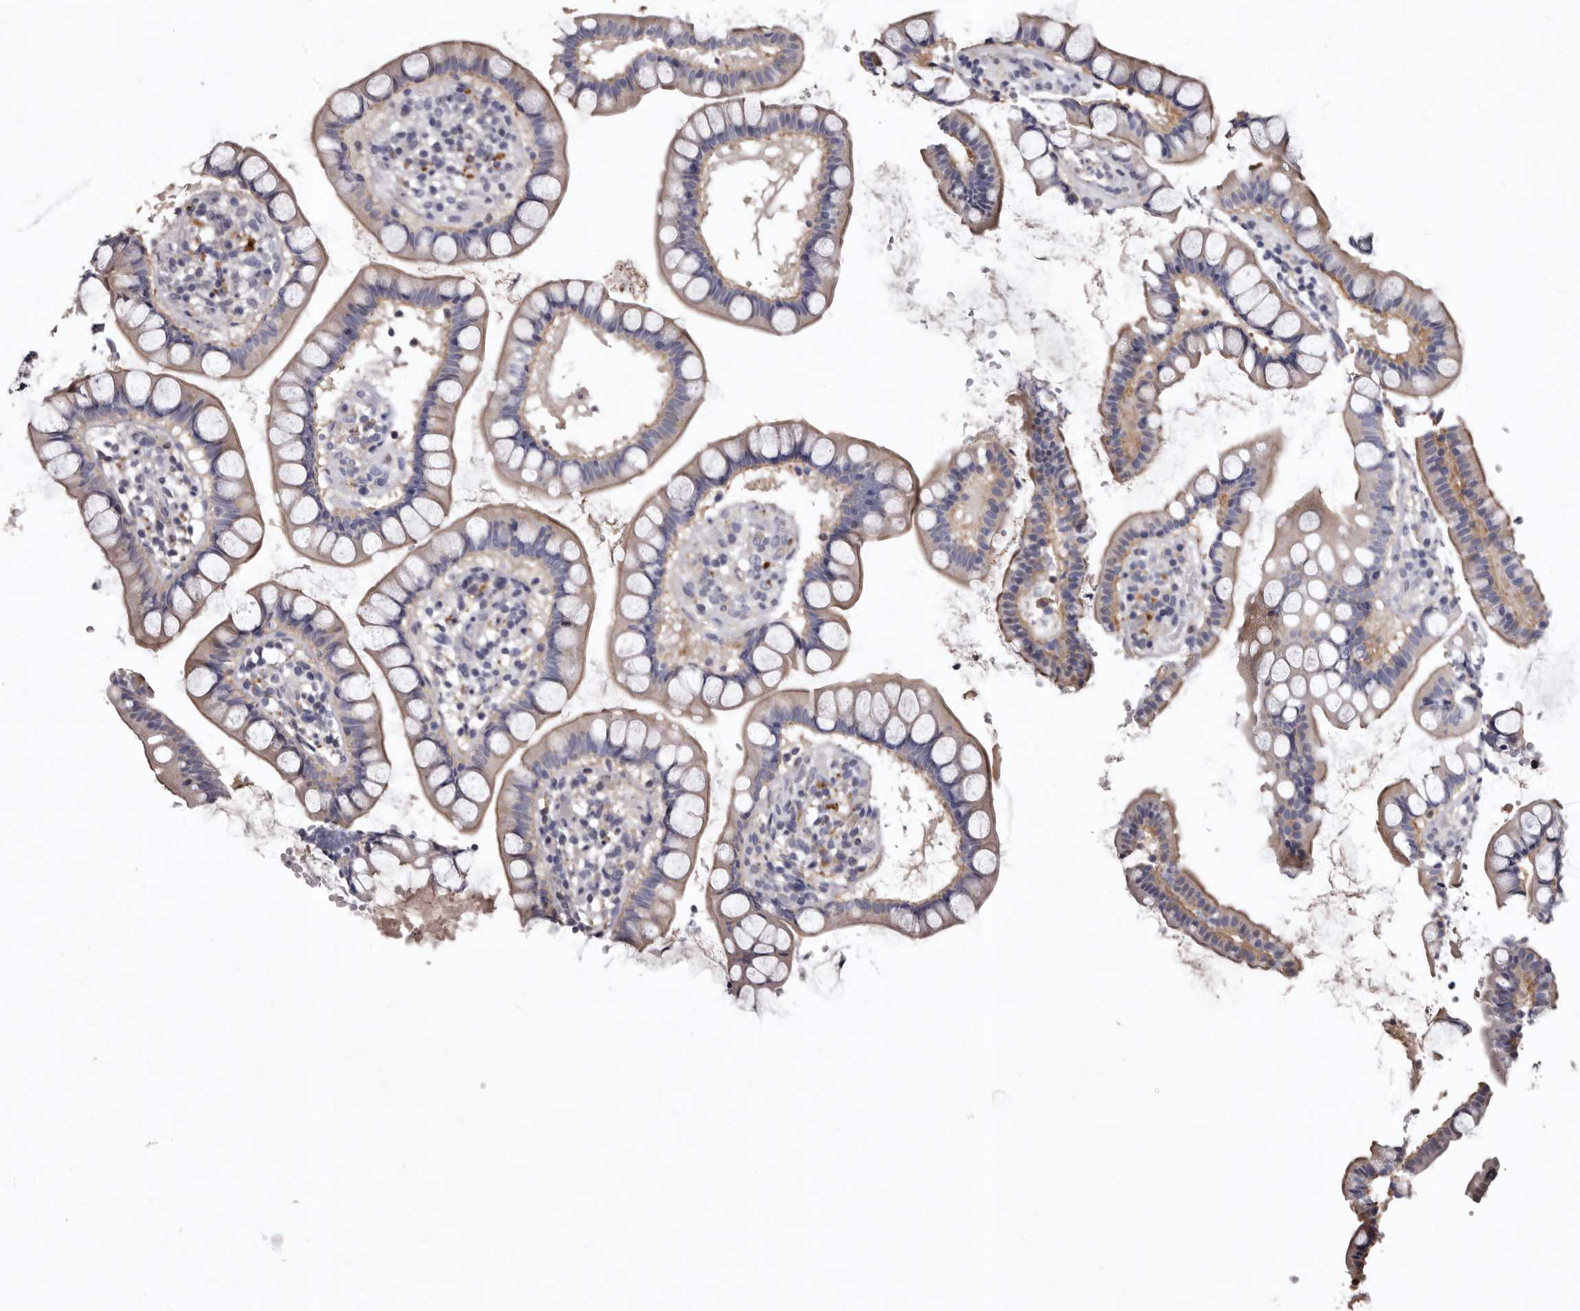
{"staining": {"intensity": "weak", "quantity": "25%-75%", "location": "cytoplasmic/membranous"}, "tissue": "small intestine", "cell_type": "Glandular cells", "image_type": "normal", "snomed": [{"axis": "morphology", "description": "Normal tissue, NOS"}, {"axis": "topography", "description": "Small intestine"}], "caption": "DAB immunohistochemical staining of normal small intestine demonstrates weak cytoplasmic/membranous protein positivity in about 25%-75% of glandular cells. (IHC, brightfield microscopy, high magnification).", "gene": "SLC10A4", "patient": {"sex": "female", "age": 84}}